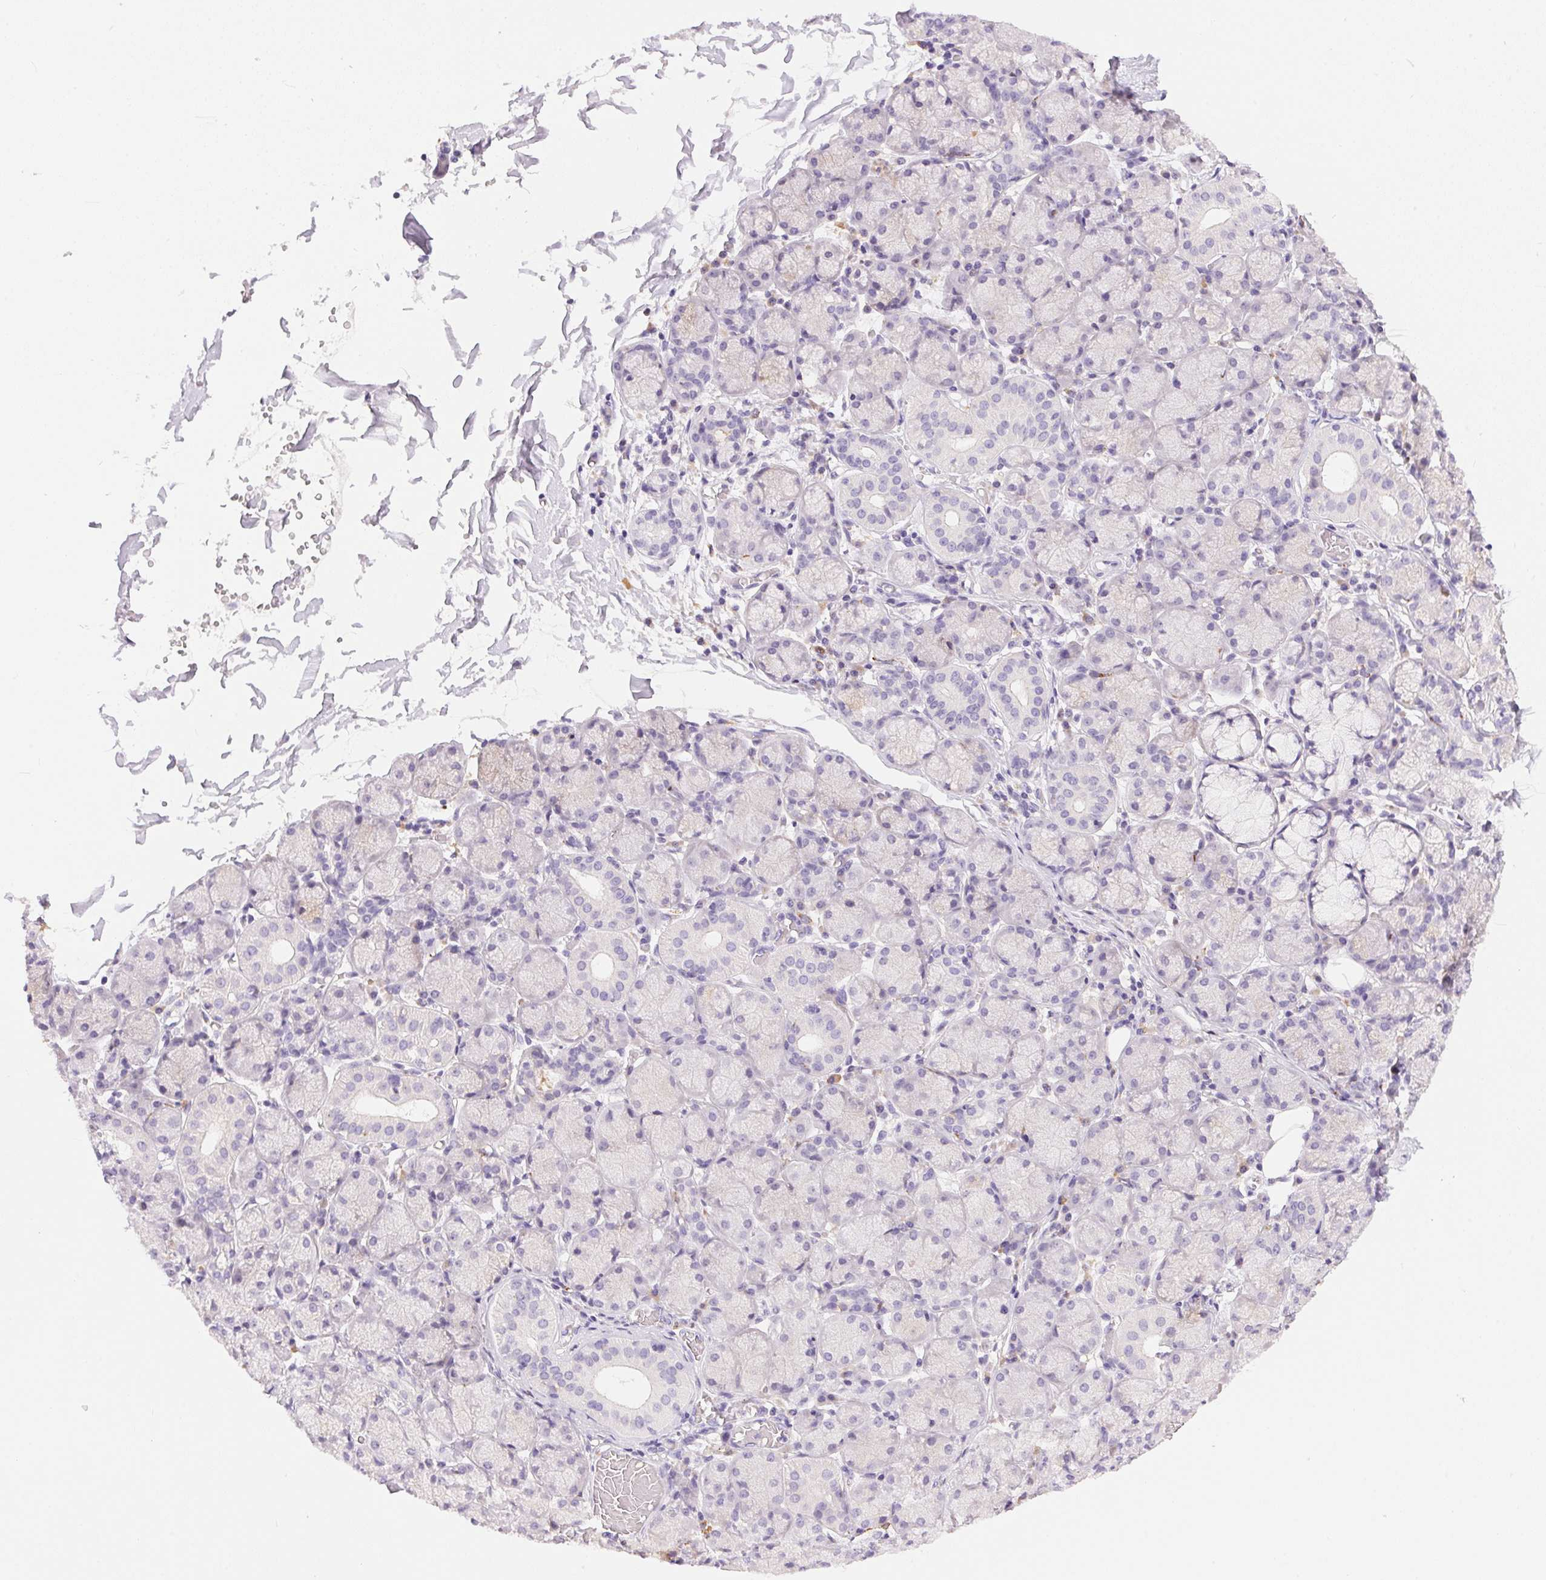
{"staining": {"intensity": "weak", "quantity": "<25%", "location": "cytoplasmic/membranous"}, "tissue": "salivary gland", "cell_type": "Glandular cells", "image_type": "normal", "snomed": [{"axis": "morphology", "description": "Normal tissue, NOS"}, {"axis": "topography", "description": "Salivary gland"}, {"axis": "topography", "description": "Peripheral nerve tissue"}], "caption": "A photomicrograph of salivary gland stained for a protein shows no brown staining in glandular cells. The staining was performed using DAB (3,3'-diaminobenzidine) to visualize the protein expression in brown, while the nuclei were stained in blue with hematoxylin (Magnification: 20x).", "gene": "PNLIPRP3", "patient": {"sex": "female", "age": 24}}